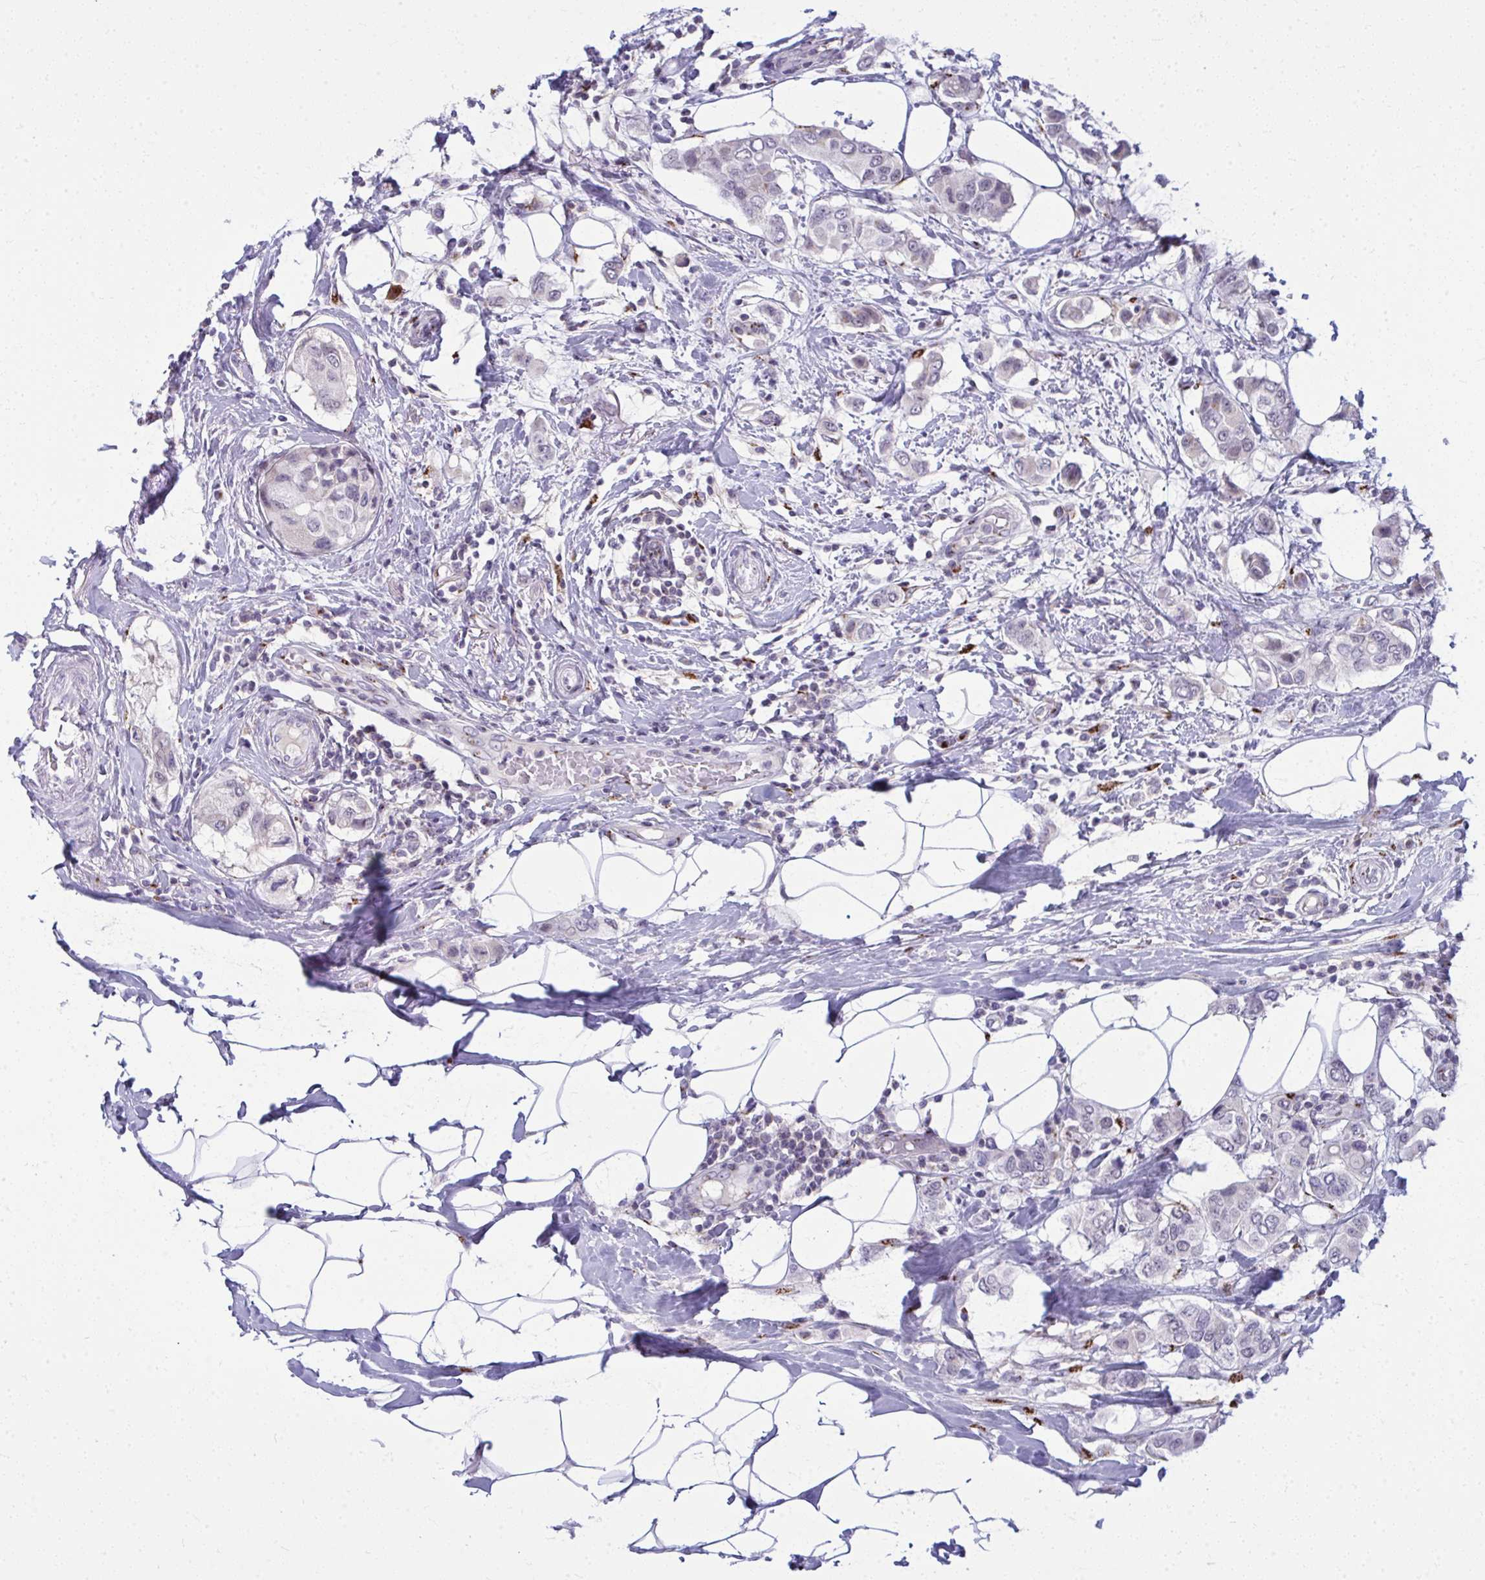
{"staining": {"intensity": "negative", "quantity": "none", "location": "none"}, "tissue": "breast cancer", "cell_type": "Tumor cells", "image_type": "cancer", "snomed": [{"axis": "morphology", "description": "Lobular carcinoma"}, {"axis": "topography", "description": "Breast"}], "caption": "Immunohistochemistry micrograph of breast cancer (lobular carcinoma) stained for a protein (brown), which displays no positivity in tumor cells.", "gene": "DTX4", "patient": {"sex": "female", "age": 51}}